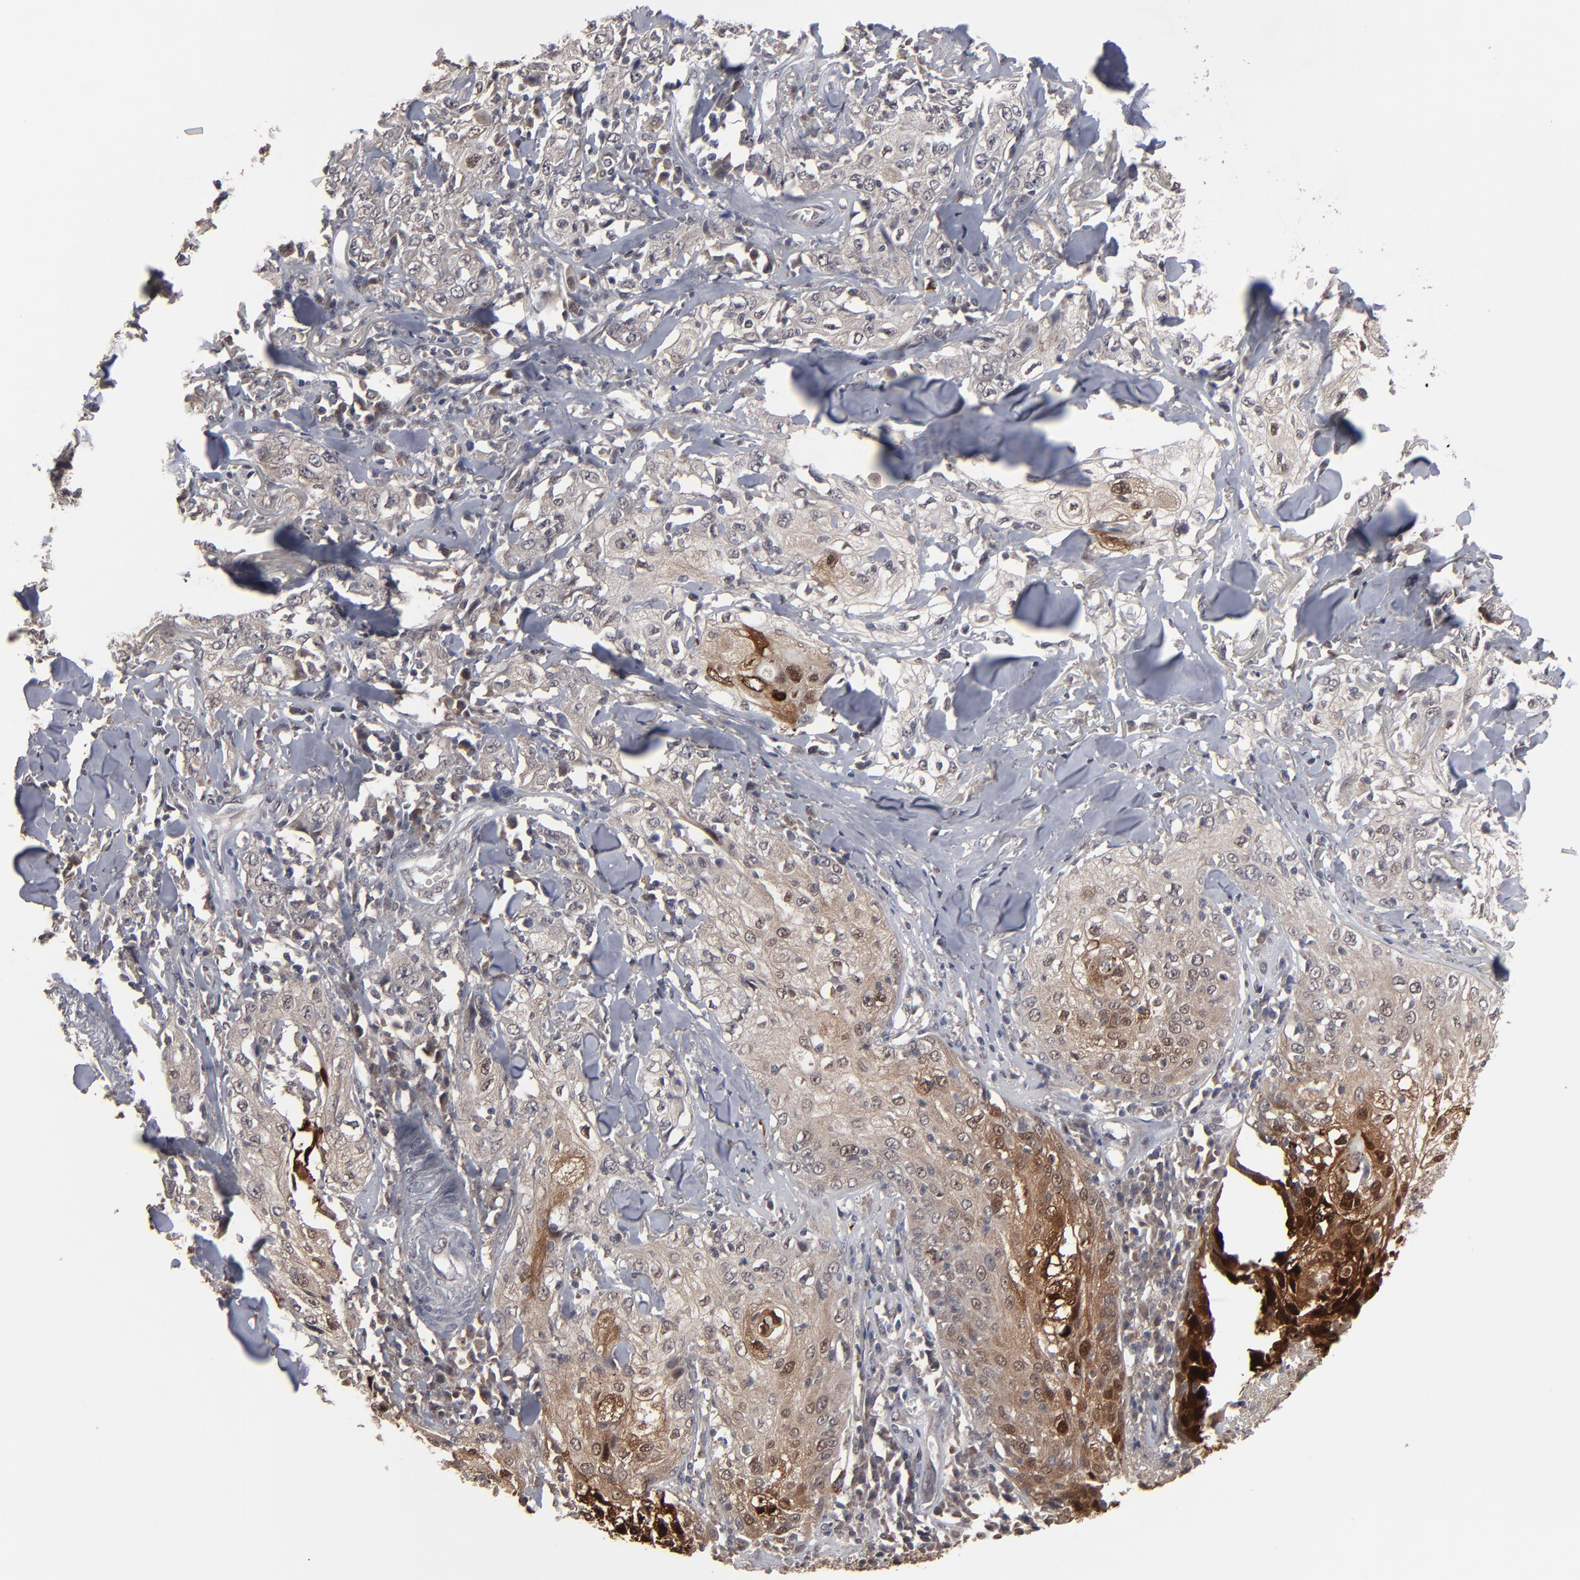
{"staining": {"intensity": "moderate", "quantity": ">75%", "location": "cytoplasmic/membranous,nuclear"}, "tissue": "skin cancer", "cell_type": "Tumor cells", "image_type": "cancer", "snomed": [{"axis": "morphology", "description": "Squamous cell carcinoma, NOS"}, {"axis": "topography", "description": "Skin"}], "caption": "A histopathology image of human skin cancer (squamous cell carcinoma) stained for a protein reveals moderate cytoplasmic/membranous and nuclear brown staining in tumor cells.", "gene": "SLC22A17", "patient": {"sex": "male", "age": 65}}